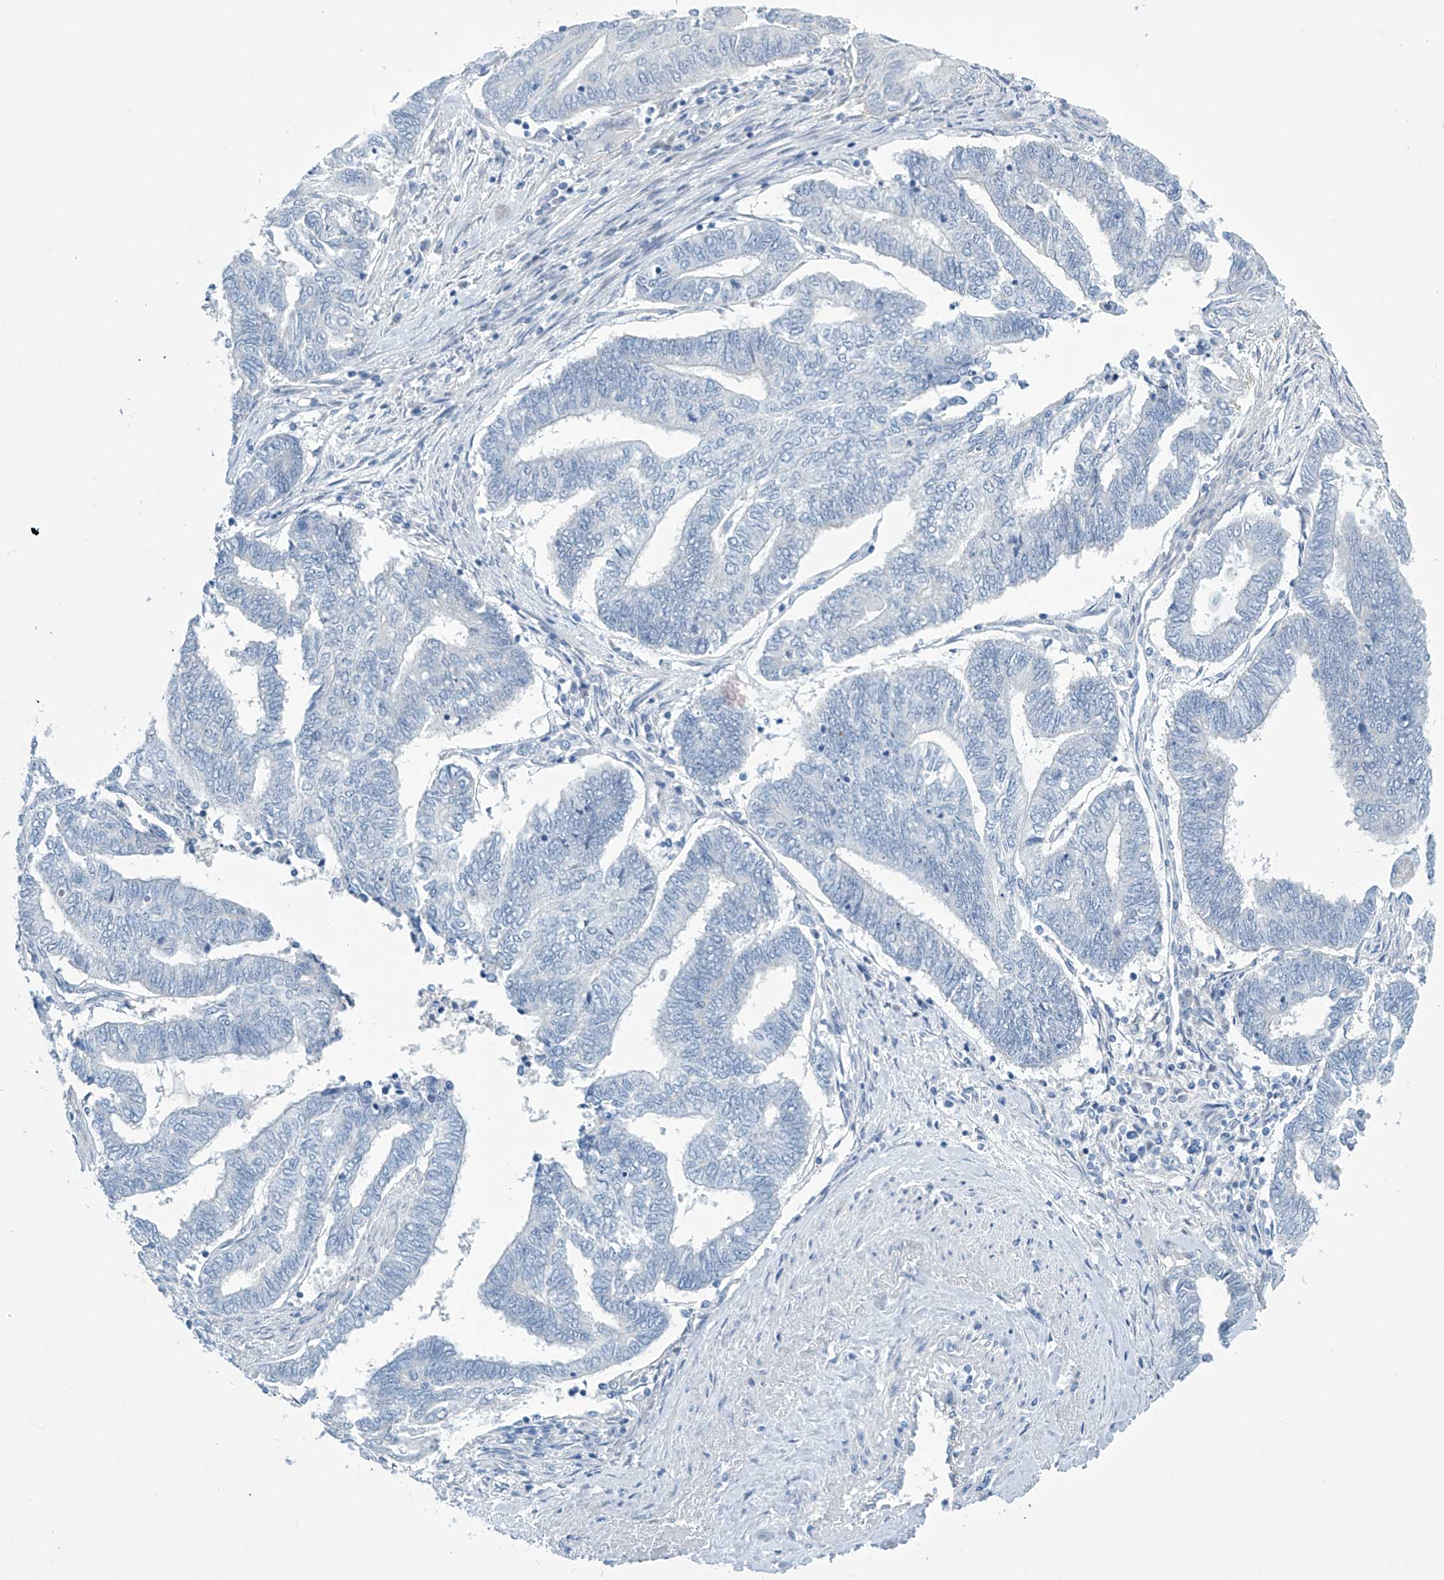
{"staining": {"intensity": "negative", "quantity": "none", "location": "none"}, "tissue": "endometrial cancer", "cell_type": "Tumor cells", "image_type": "cancer", "snomed": [{"axis": "morphology", "description": "Adenocarcinoma, NOS"}, {"axis": "topography", "description": "Uterus"}, {"axis": "topography", "description": "Endometrium"}], "caption": "A photomicrograph of endometrial cancer stained for a protein displays no brown staining in tumor cells.", "gene": "SLC35A5", "patient": {"sex": "female", "age": 70}}